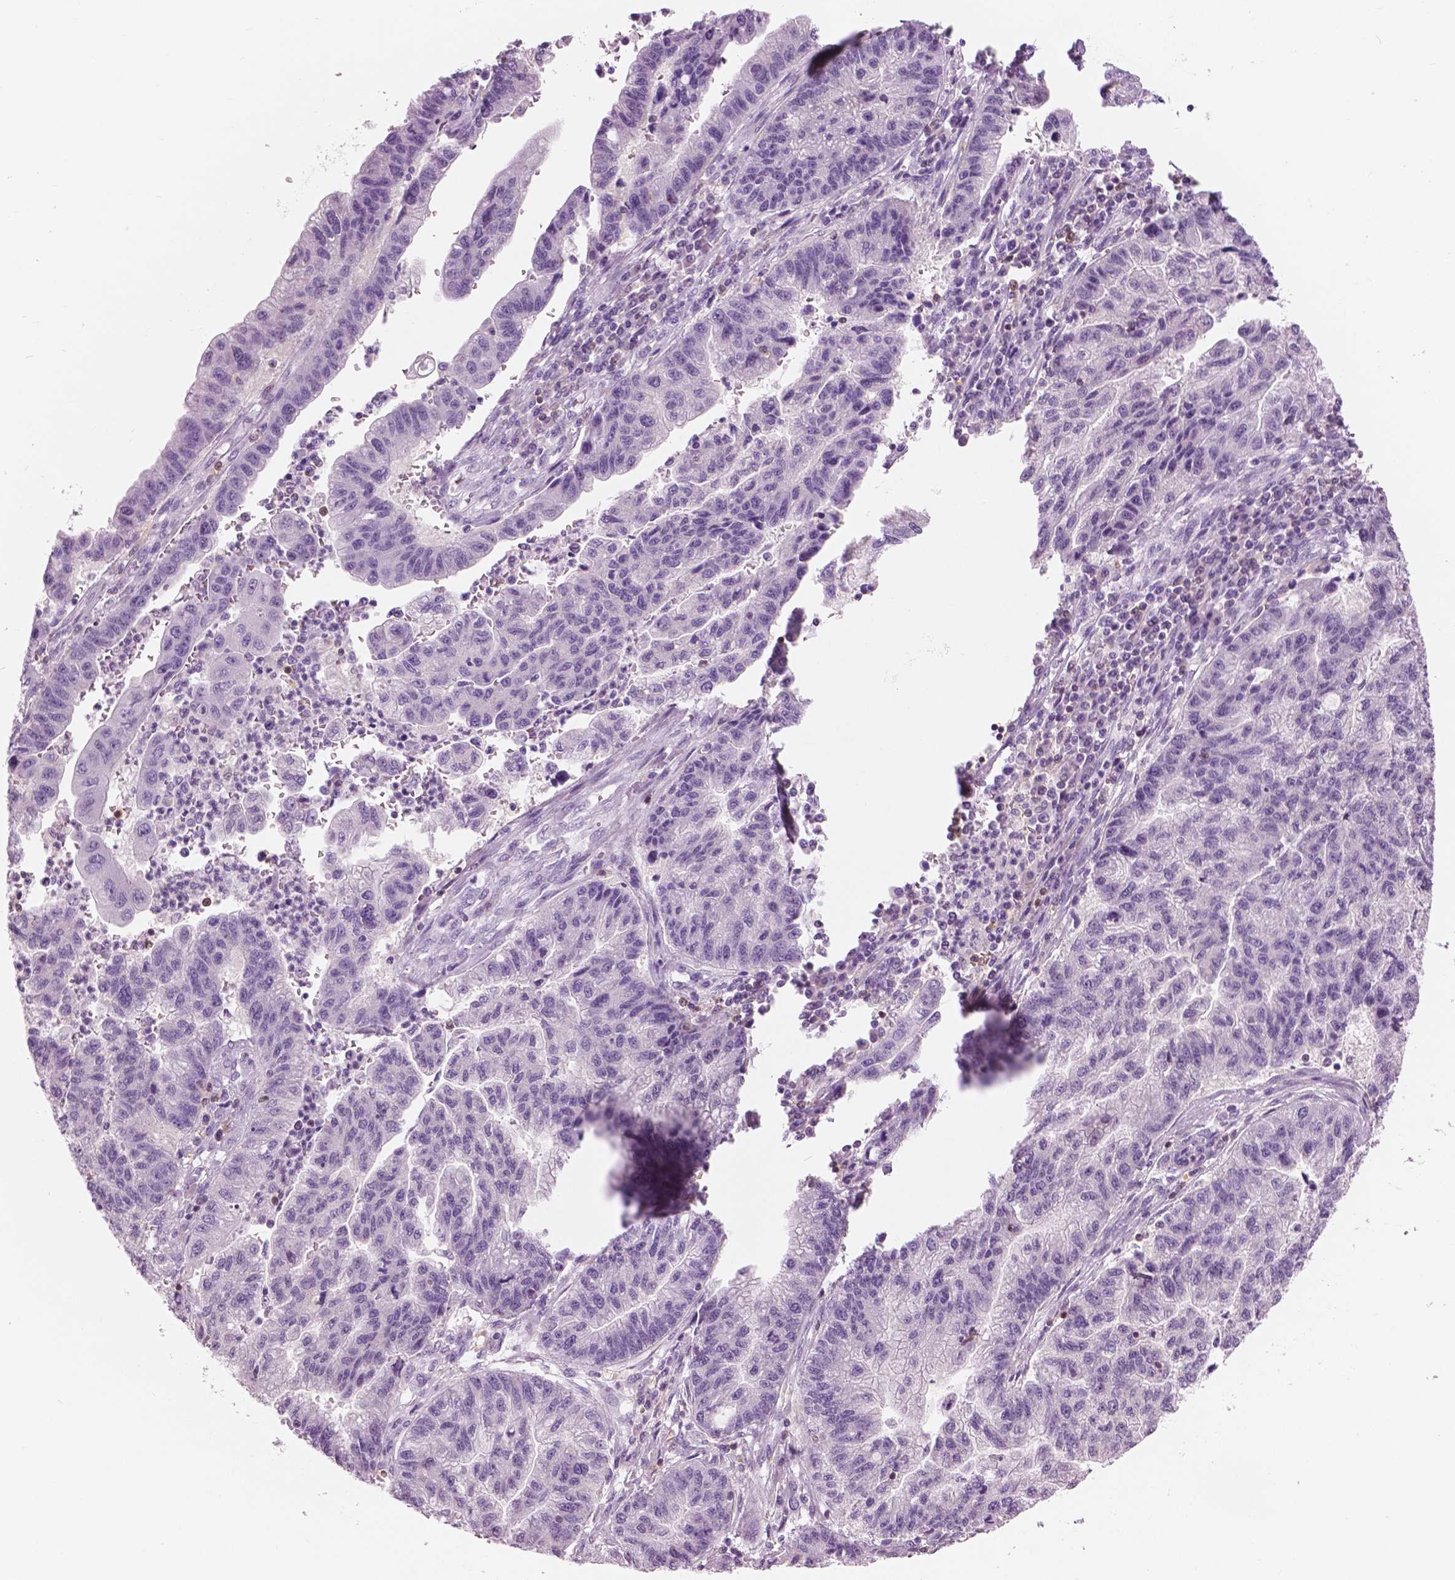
{"staining": {"intensity": "negative", "quantity": "none", "location": "none"}, "tissue": "stomach cancer", "cell_type": "Tumor cells", "image_type": "cancer", "snomed": [{"axis": "morphology", "description": "Adenocarcinoma, NOS"}, {"axis": "topography", "description": "Stomach"}], "caption": "This is an immunohistochemistry (IHC) histopathology image of stomach cancer. There is no positivity in tumor cells.", "gene": "GALM", "patient": {"sex": "male", "age": 83}}